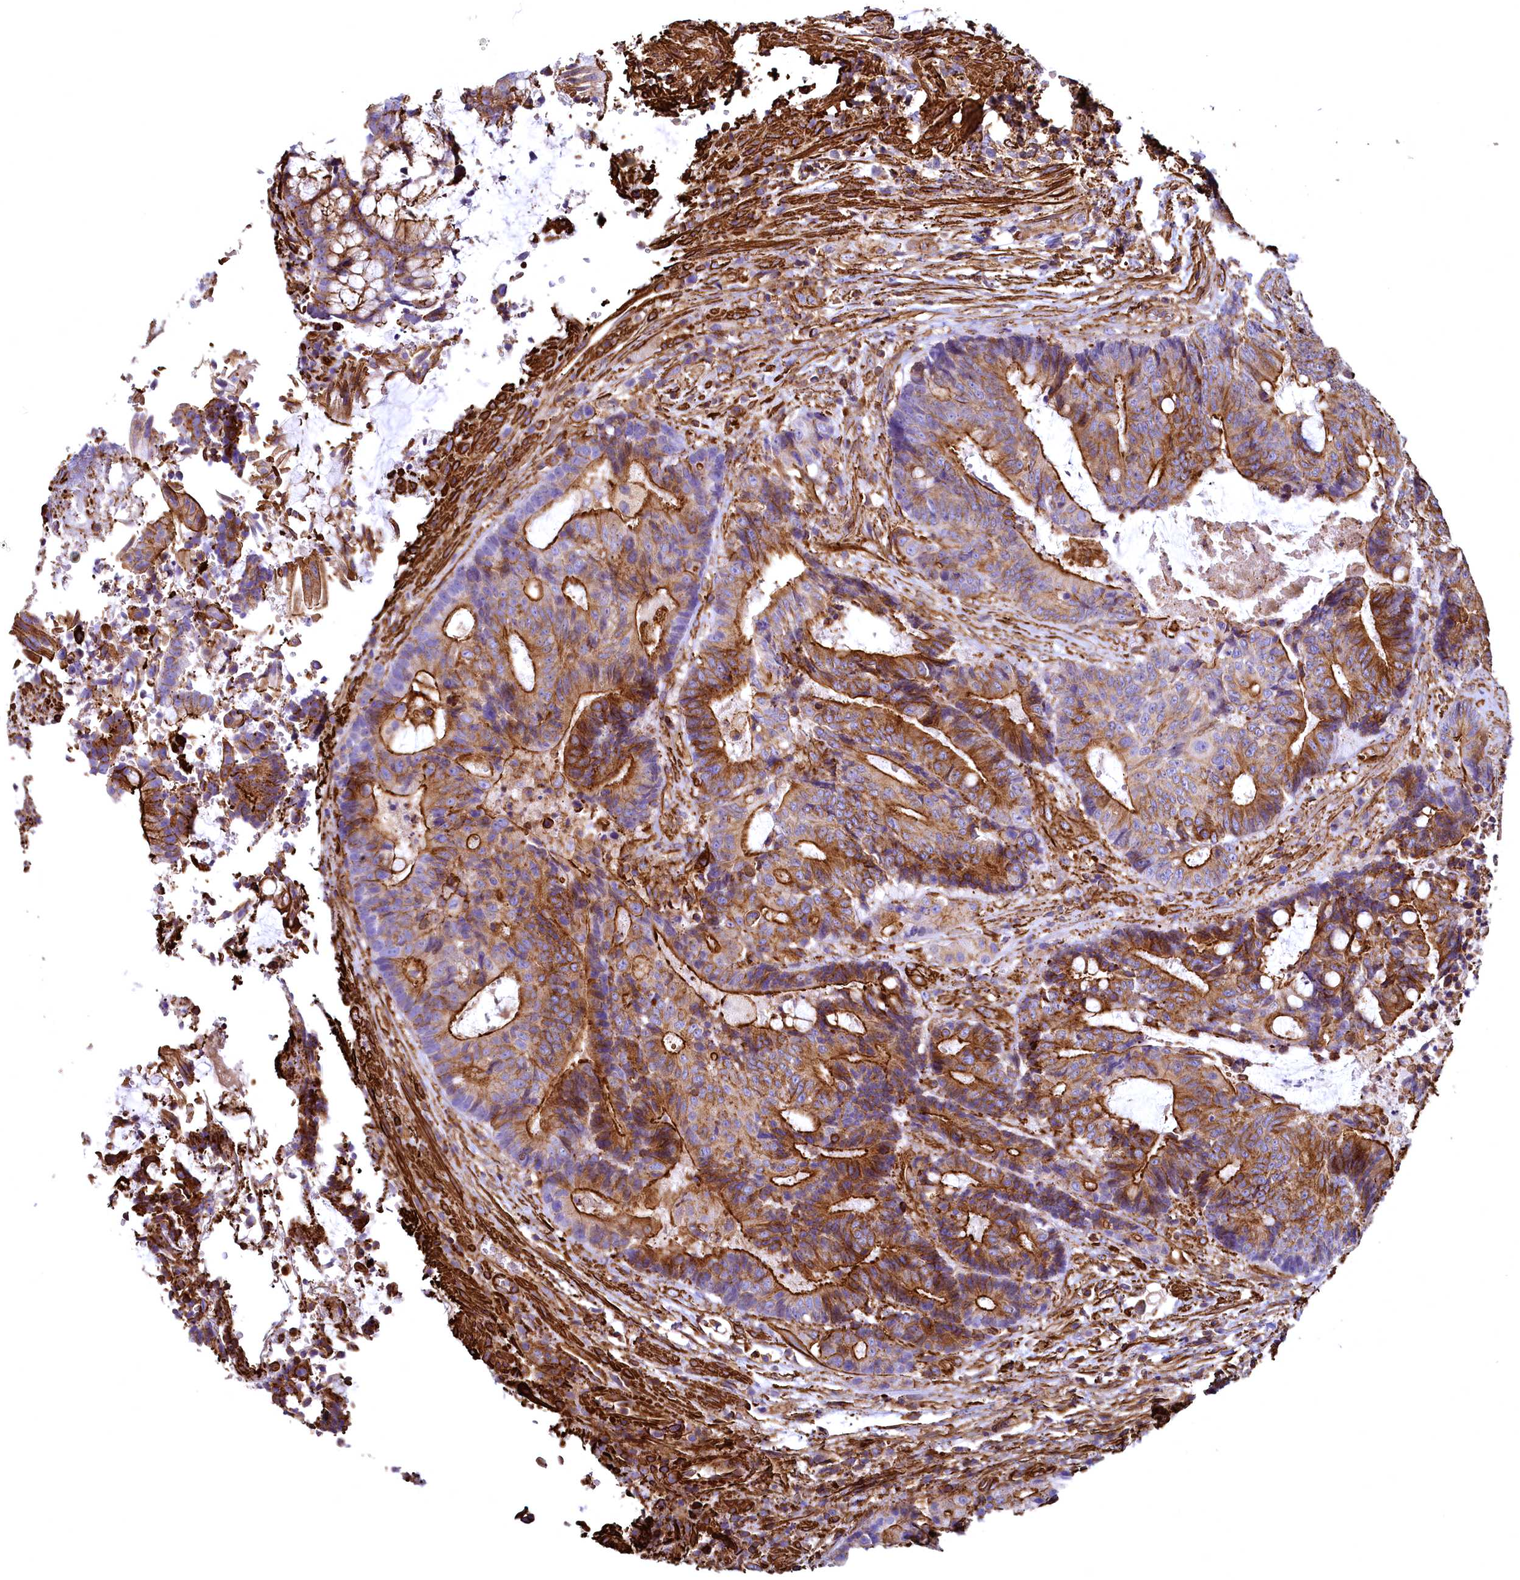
{"staining": {"intensity": "strong", "quantity": ">75%", "location": "cytoplasmic/membranous"}, "tissue": "colorectal cancer", "cell_type": "Tumor cells", "image_type": "cancer", "snomed": [{"axis": "morphology", "description": "Adenocarcinoma, NOS"}, {"axis": "topography", "description": "Rectum"}], "caption": "High-magnification brightfield microscopy of colorectal cancer (adenocarcinoma) stained with DAB (brown) and counterstained with hematoxylin (blue). tumor cells exhibit strong cytoplasmic/membranous positivity is seen in about>75% of cells.", "gene": "THBS1", "patient": {"sex": "male", "age": 69}}